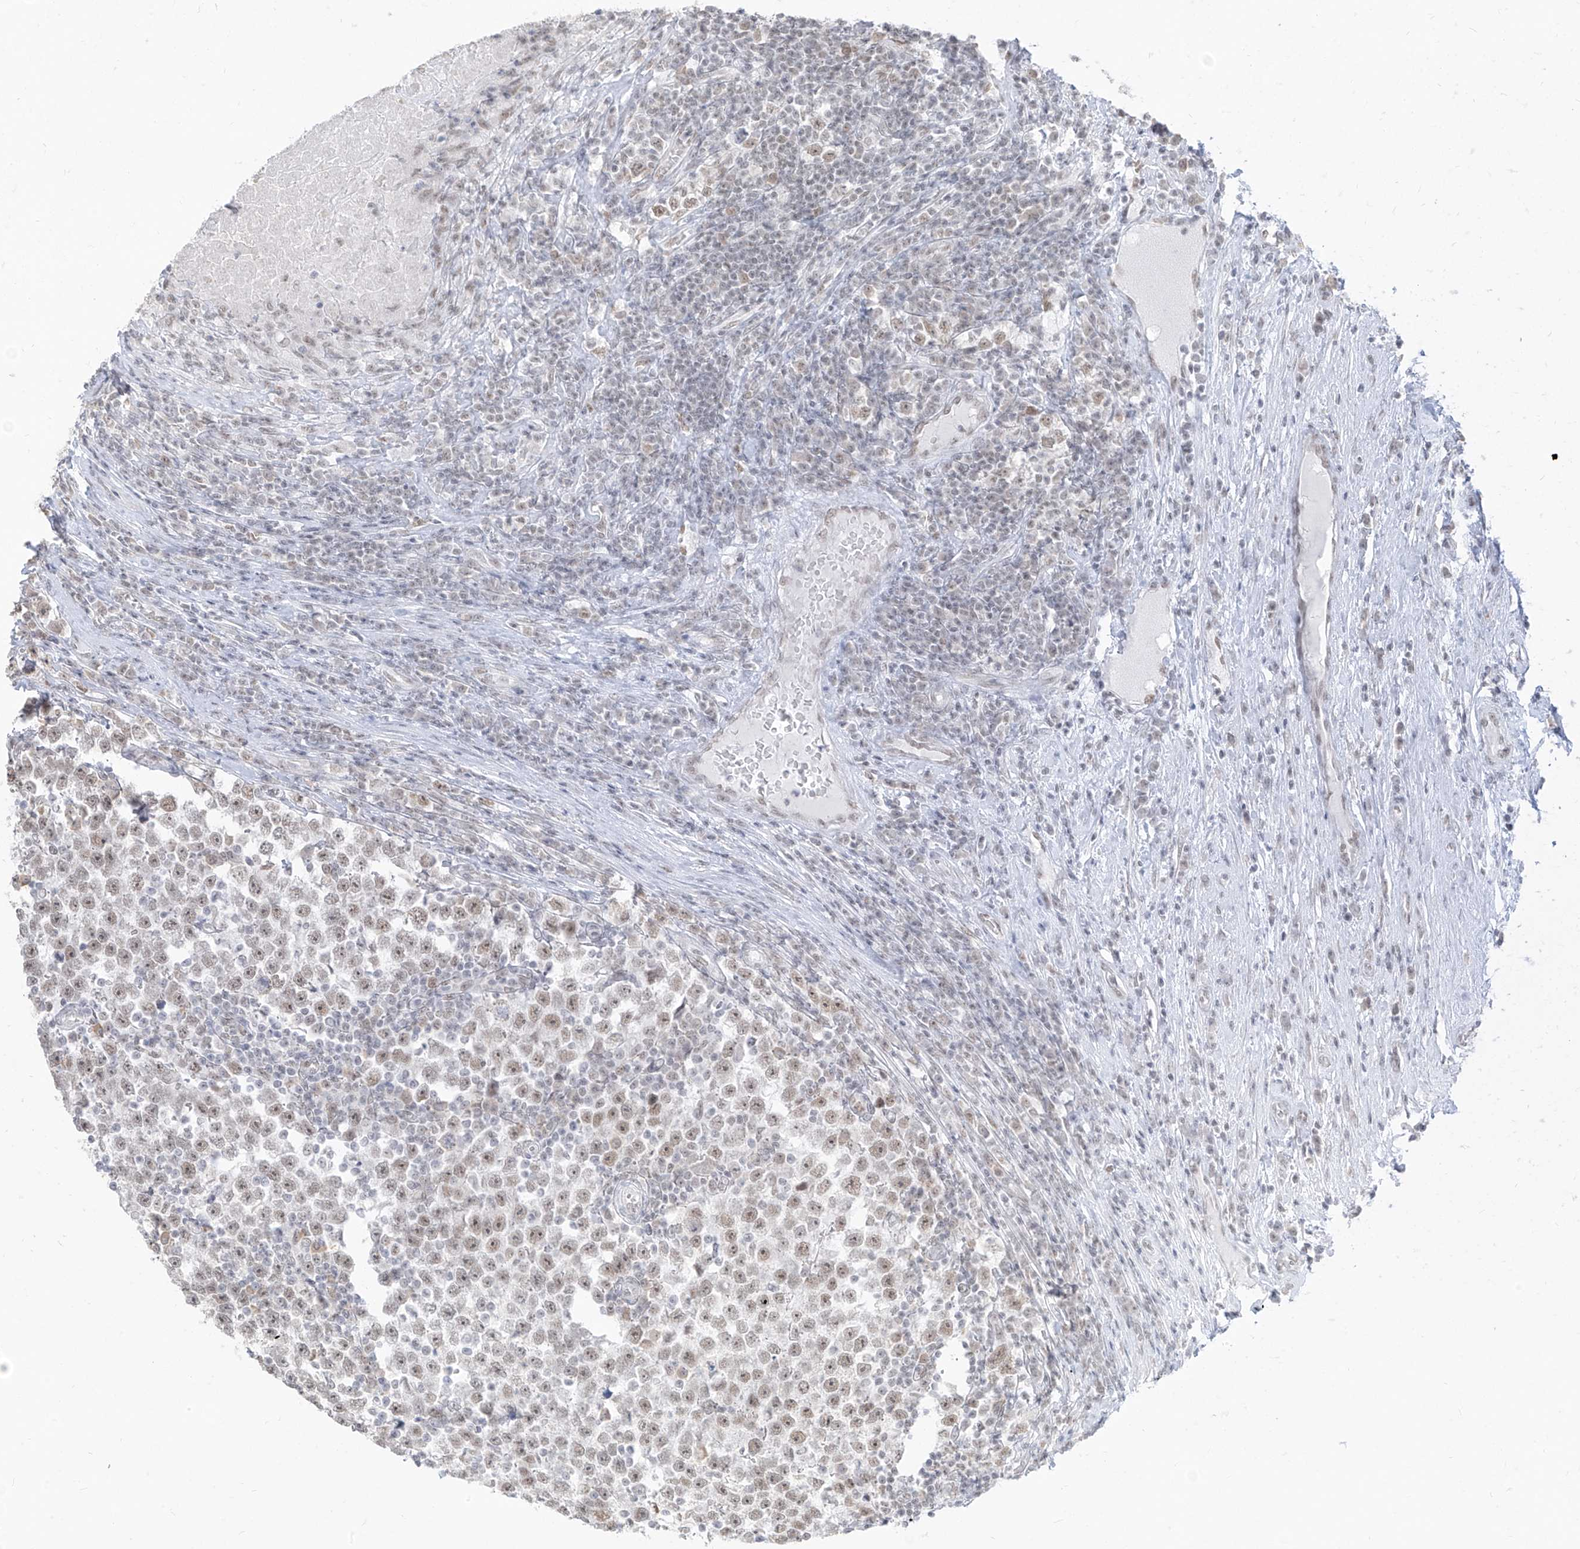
{"staining": {"intensity": "weak", "quantity": ">75%", "location": "nuclear"}, "tissue": "testis cancer", "cell_type": "Tumor cells", "image_type": "cancer", "snomed": [{"axis": "morphology", "description": "Normal tissue, NOS"}, {"axis": "morphology", "description": "Seminoma, NOS"}, {"axis": "topography", "description": "Testis"}], "caption": "Protein staining by IHC demonstrates weak nuclear staining in about >75% of tumor cells in testis cancer (seminoma).", "gene": "SUPT5H", "patient": {"sex": "male", "age": 43}}